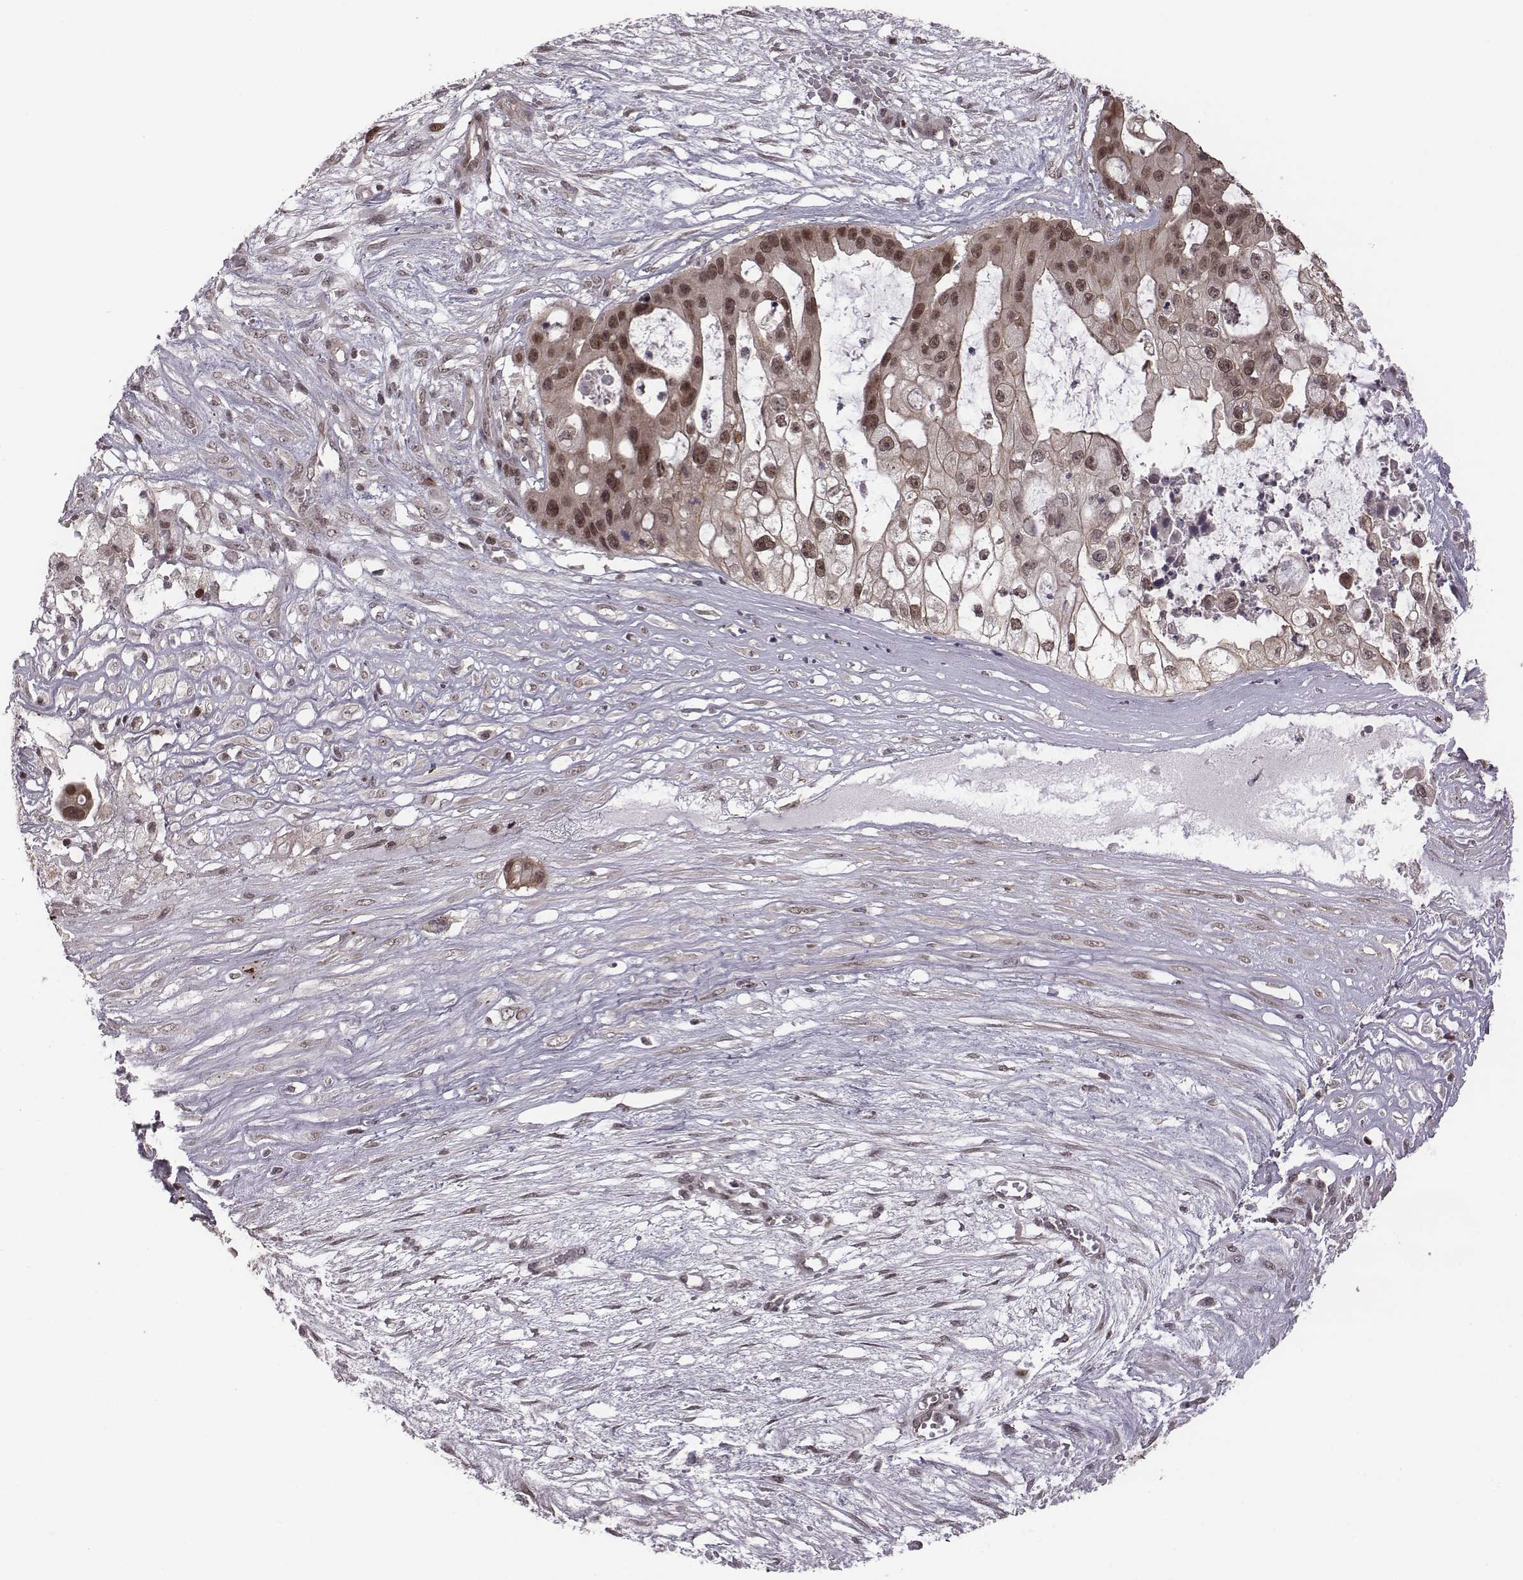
{"staining": {"intensity": "weak", "quantity": ">75%", "location": "cytoplasmic/membranous"}, "tissue": "ovarian cancer", "cell_type": "Tumor cells", "image_type": "cancer", "snomed": [{"axis": "morphology", "description": "Cystadenocarcinoma, serous, NOS"}, {"axis": "topography", "description": "Ovary"}], "caption": "Immunohistochemistry (IHC) staining of serous cystadenocarcinoma (ovarian), which shows low levels of weak cytoplasmic/membranous positivity in about >75% of tumor cells indicating weak cytoplasmic/membranous protein positivity. The staining was performed using DAB (3,3'-diaminobenzidine) (brown) for protein detection and nuclei were counterstained in hematoxylin (blue).", "gene": "RPL3", "patient": {"sex": "female", "age": 56}}